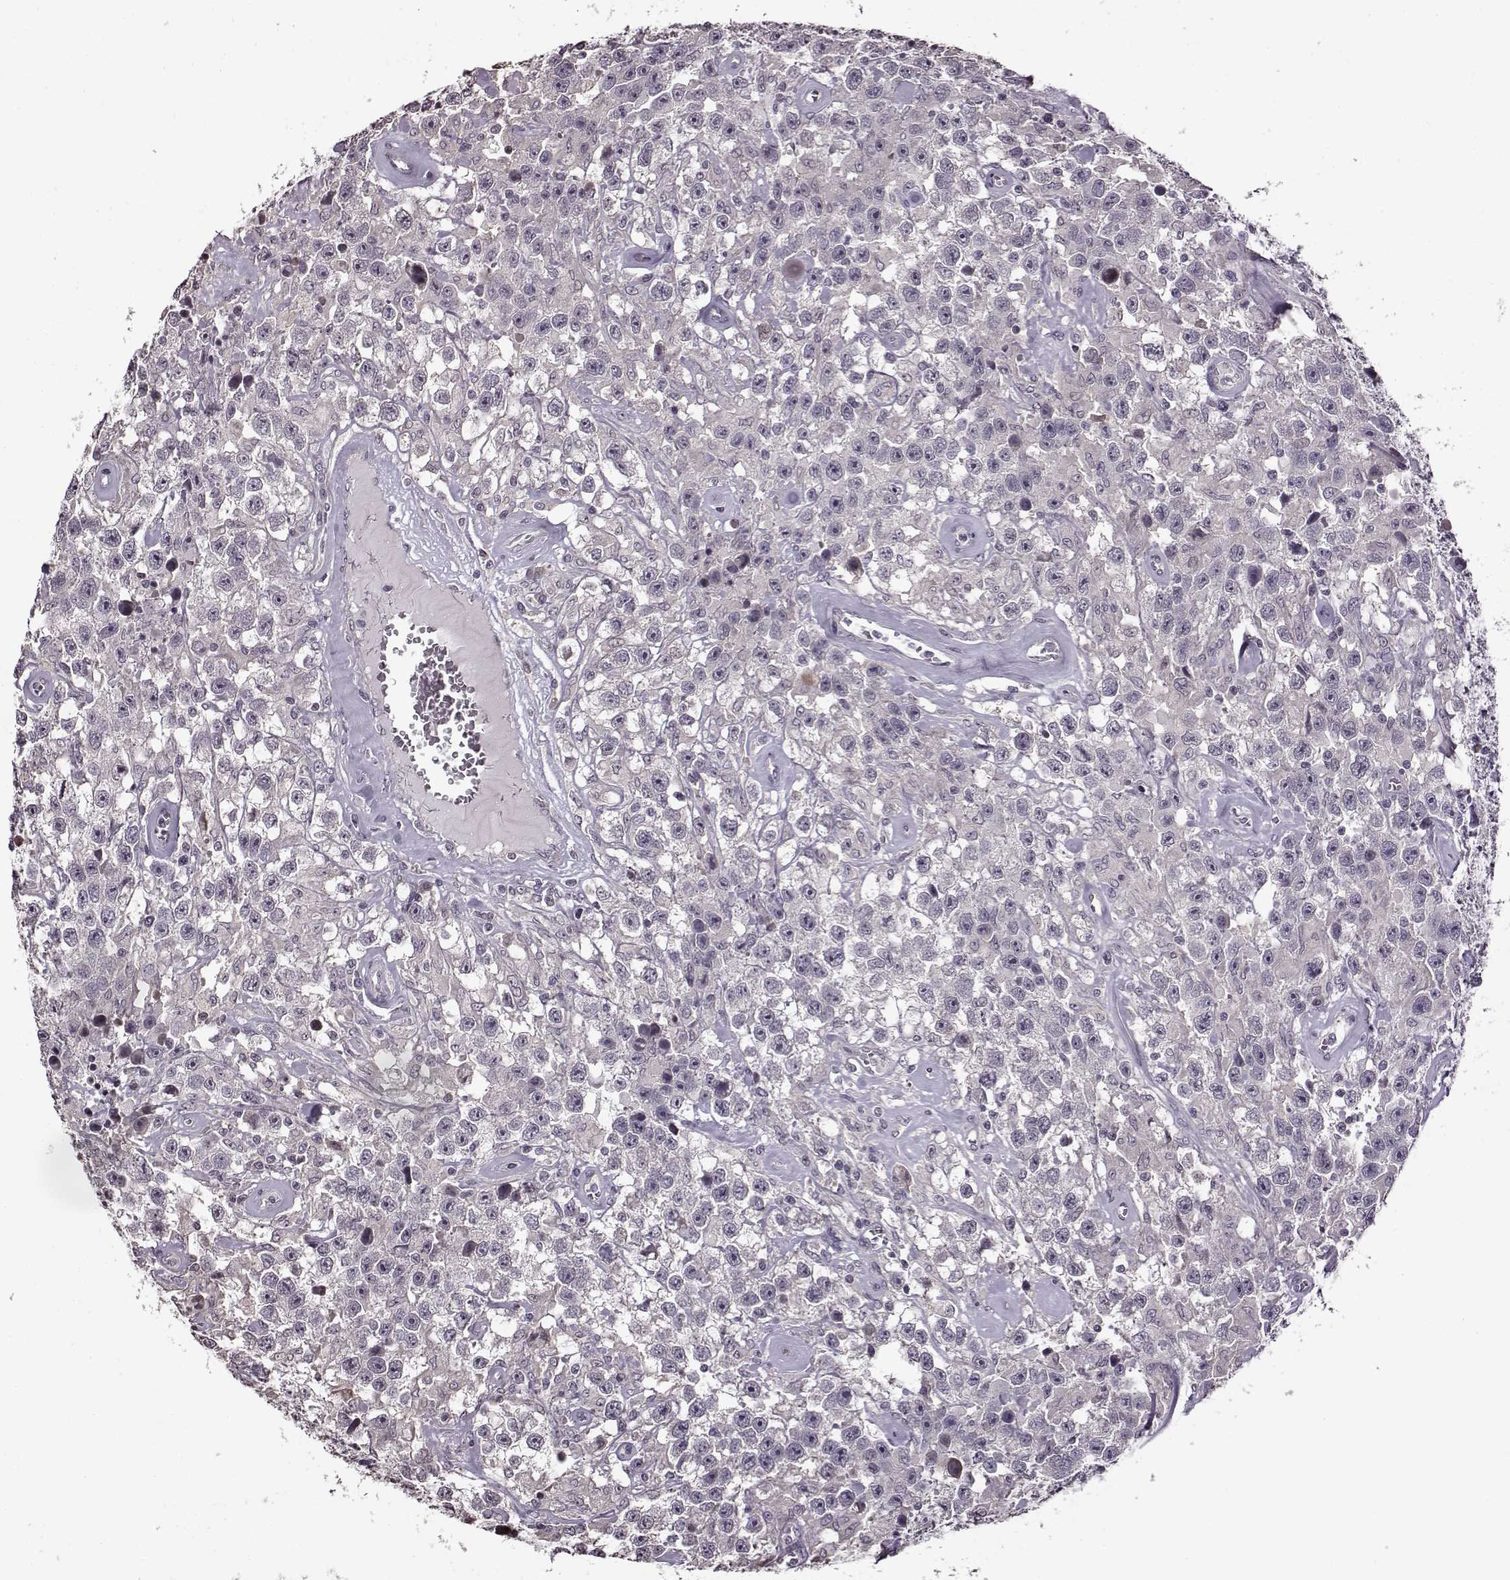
{"staining": {"intensity": "negative", "quantity": "none", "location": "none"}, "tissue": "testis cancer", "cell_type": "Tumor cells", "image_type": "cancer", "snomed": [{"axis": "morphology", "description": "Seminoma, NOS"}, {"axis": "topography", "description": "Testis"}], "caption": "High magnification brightfield microscopy of seminoma (testis) stained with DAB (3,3'-diaminobenzidine) (brown) and counterstained with hematoxylin (blue): tumor cells show no significant staining.", "gene": "FSHB", "patient": {"sex": "male", "age": 43}}